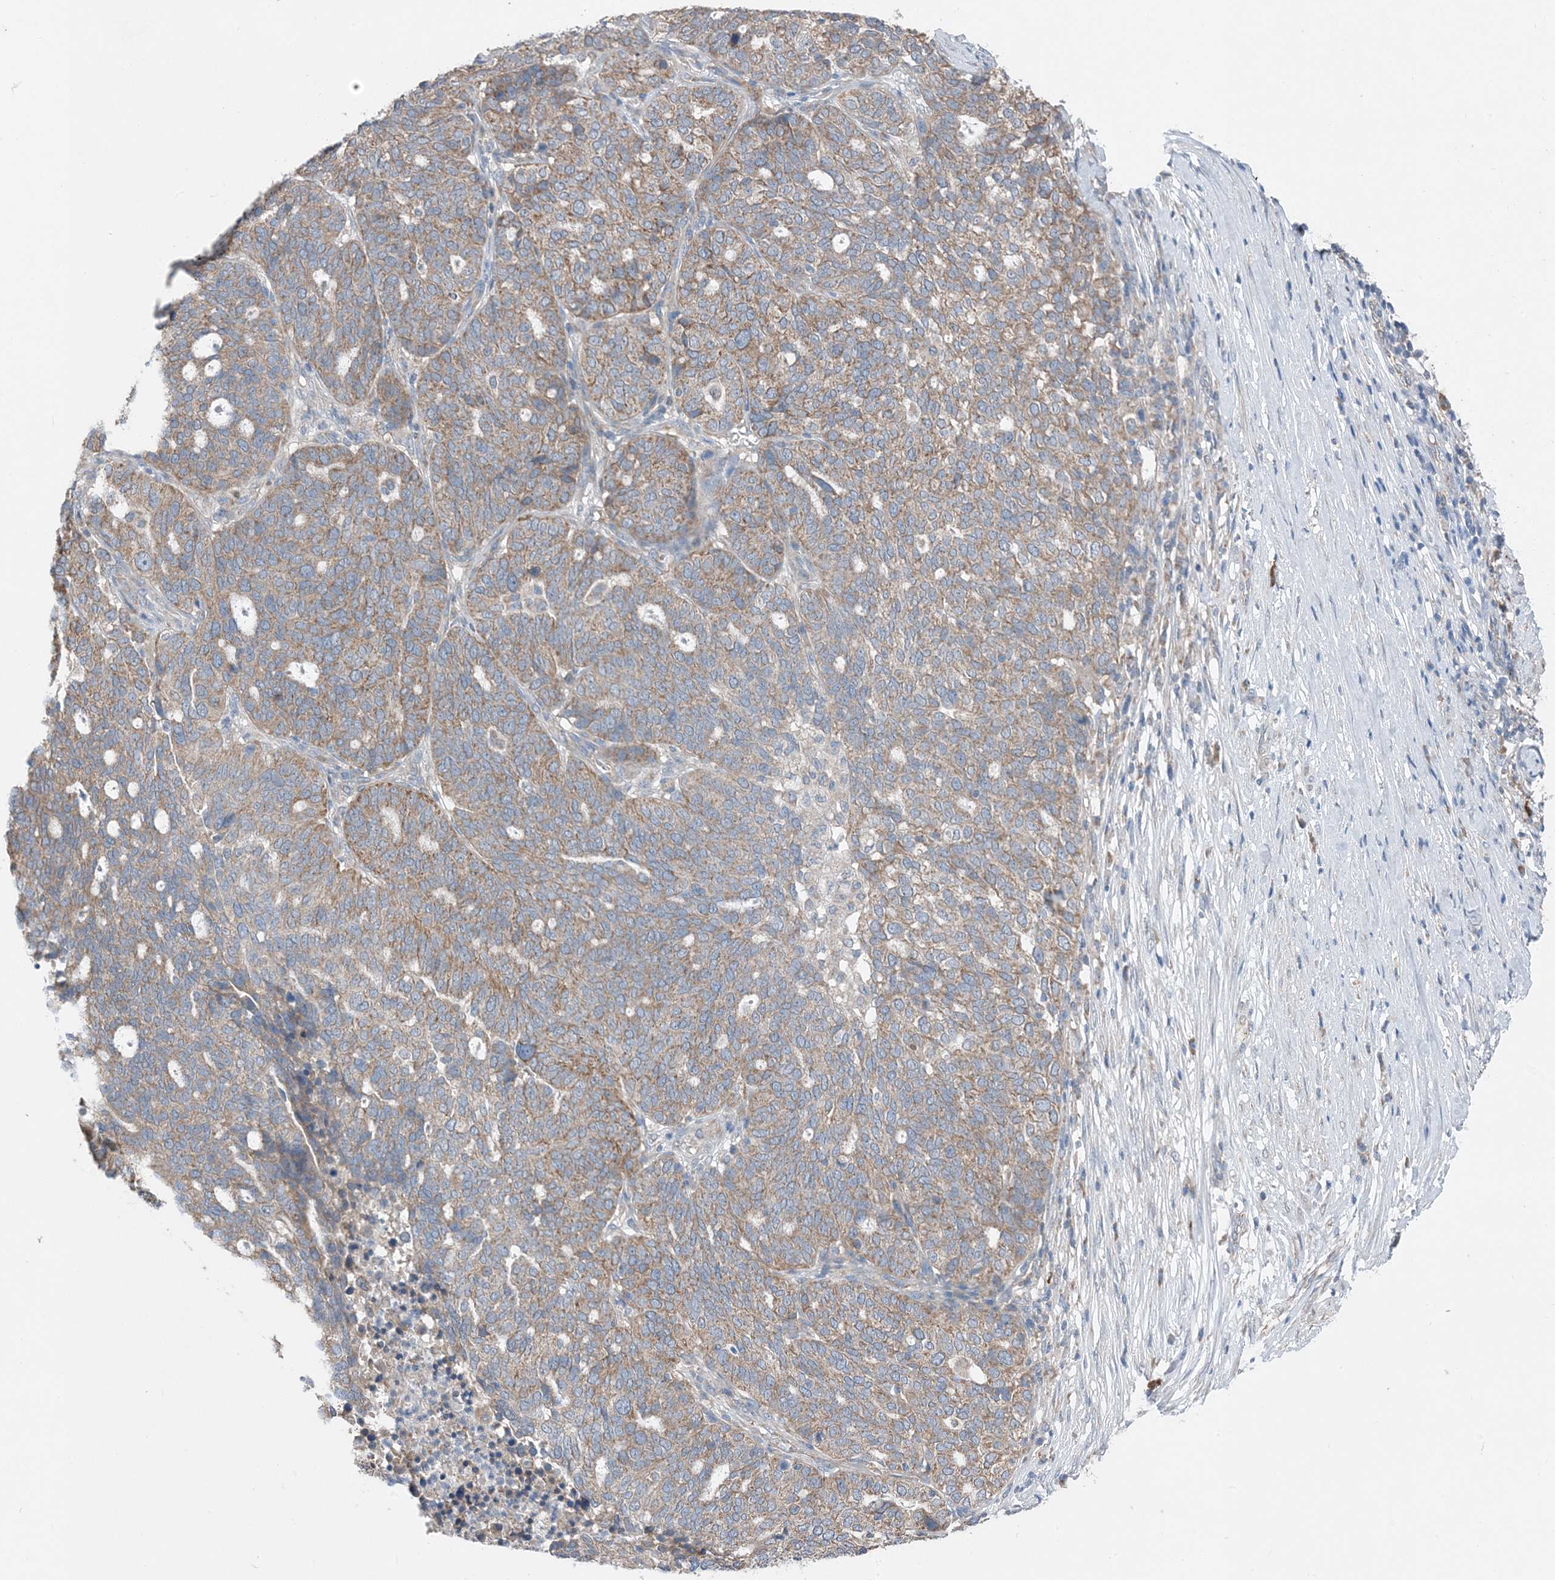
{"staining": {"intensity": "moderate", "quantity": "25%-75%", "location": "cytoplasmic/membranous"}, "tissue": "ovarian cancer", "cell_type": "Tumor cells", "image_type": "cancer", "snomed": [{"axis": "morphology", "description": "Cystadenocarcinoma, serous, NOS"}, {"axis": "topography", "description": "Ovary"}], "caption": "Tumor cells demonstrate moderate cytoplasmic/membranous positivity in about 25%-75% of cells in serous cystadenocarcinoma (ovarian). The staining was performed using DAB, with brown indicating positive protein expression. Nuclei are stained blue with hematoxylin.", "gene": "DHX30", "patient": {"sex": "female", "age": 59}}